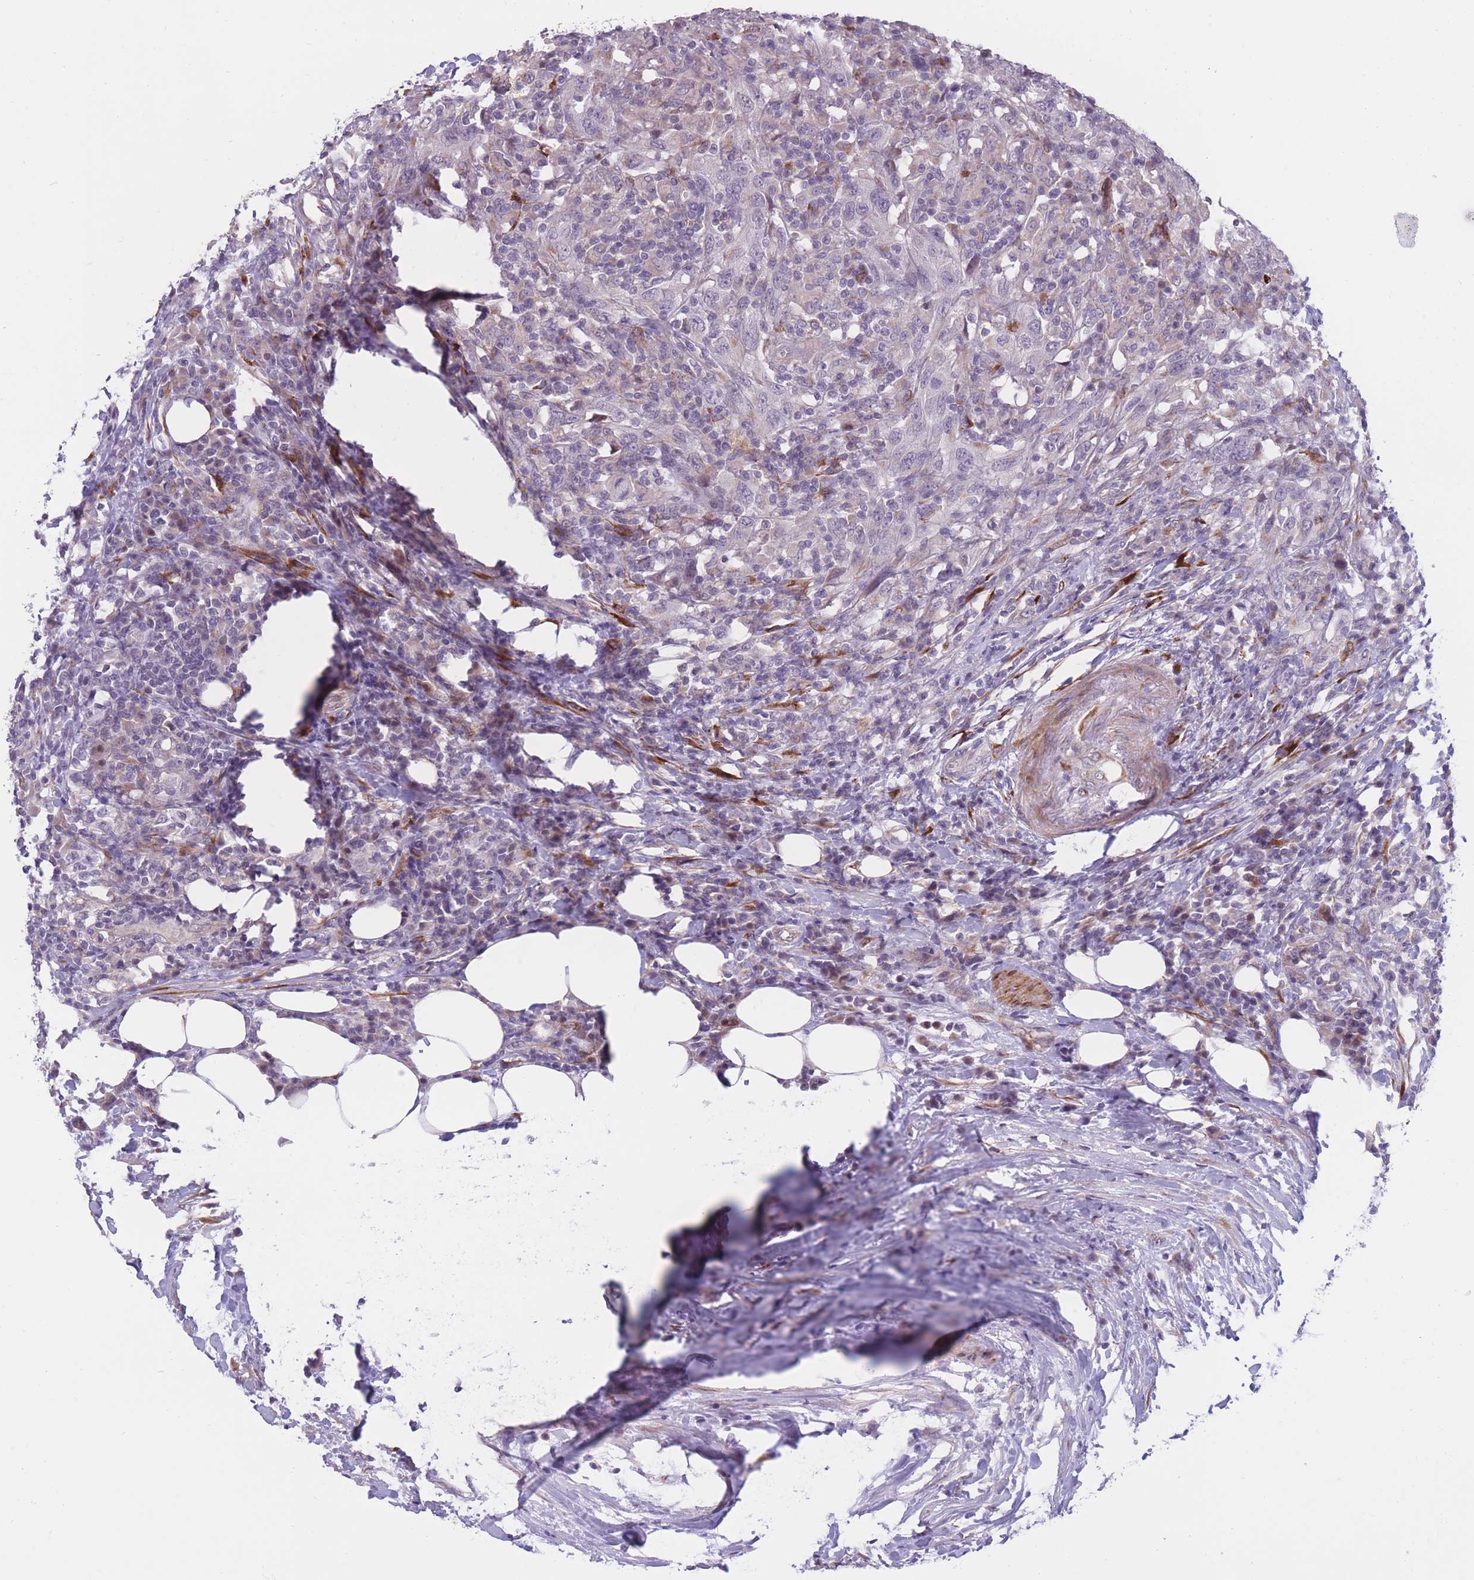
{"staining": {"intensity": "negative", "quantity": "none", "location": "none"}, "tissue": "urothelial cancer", "cell_type": "Tumor cells", "image_type": "cancer", "snomed": [{"axis": "morphology", "description": "Urothelial carcinoma, High grade"}, {"axis": "topography", "description": "Urinary bladder"}], "caption": "There is no significant staining in tumor cells of urothelial cancer.", "gene": "CCNQ", "patient": {"sex": "male", "age": 61}}